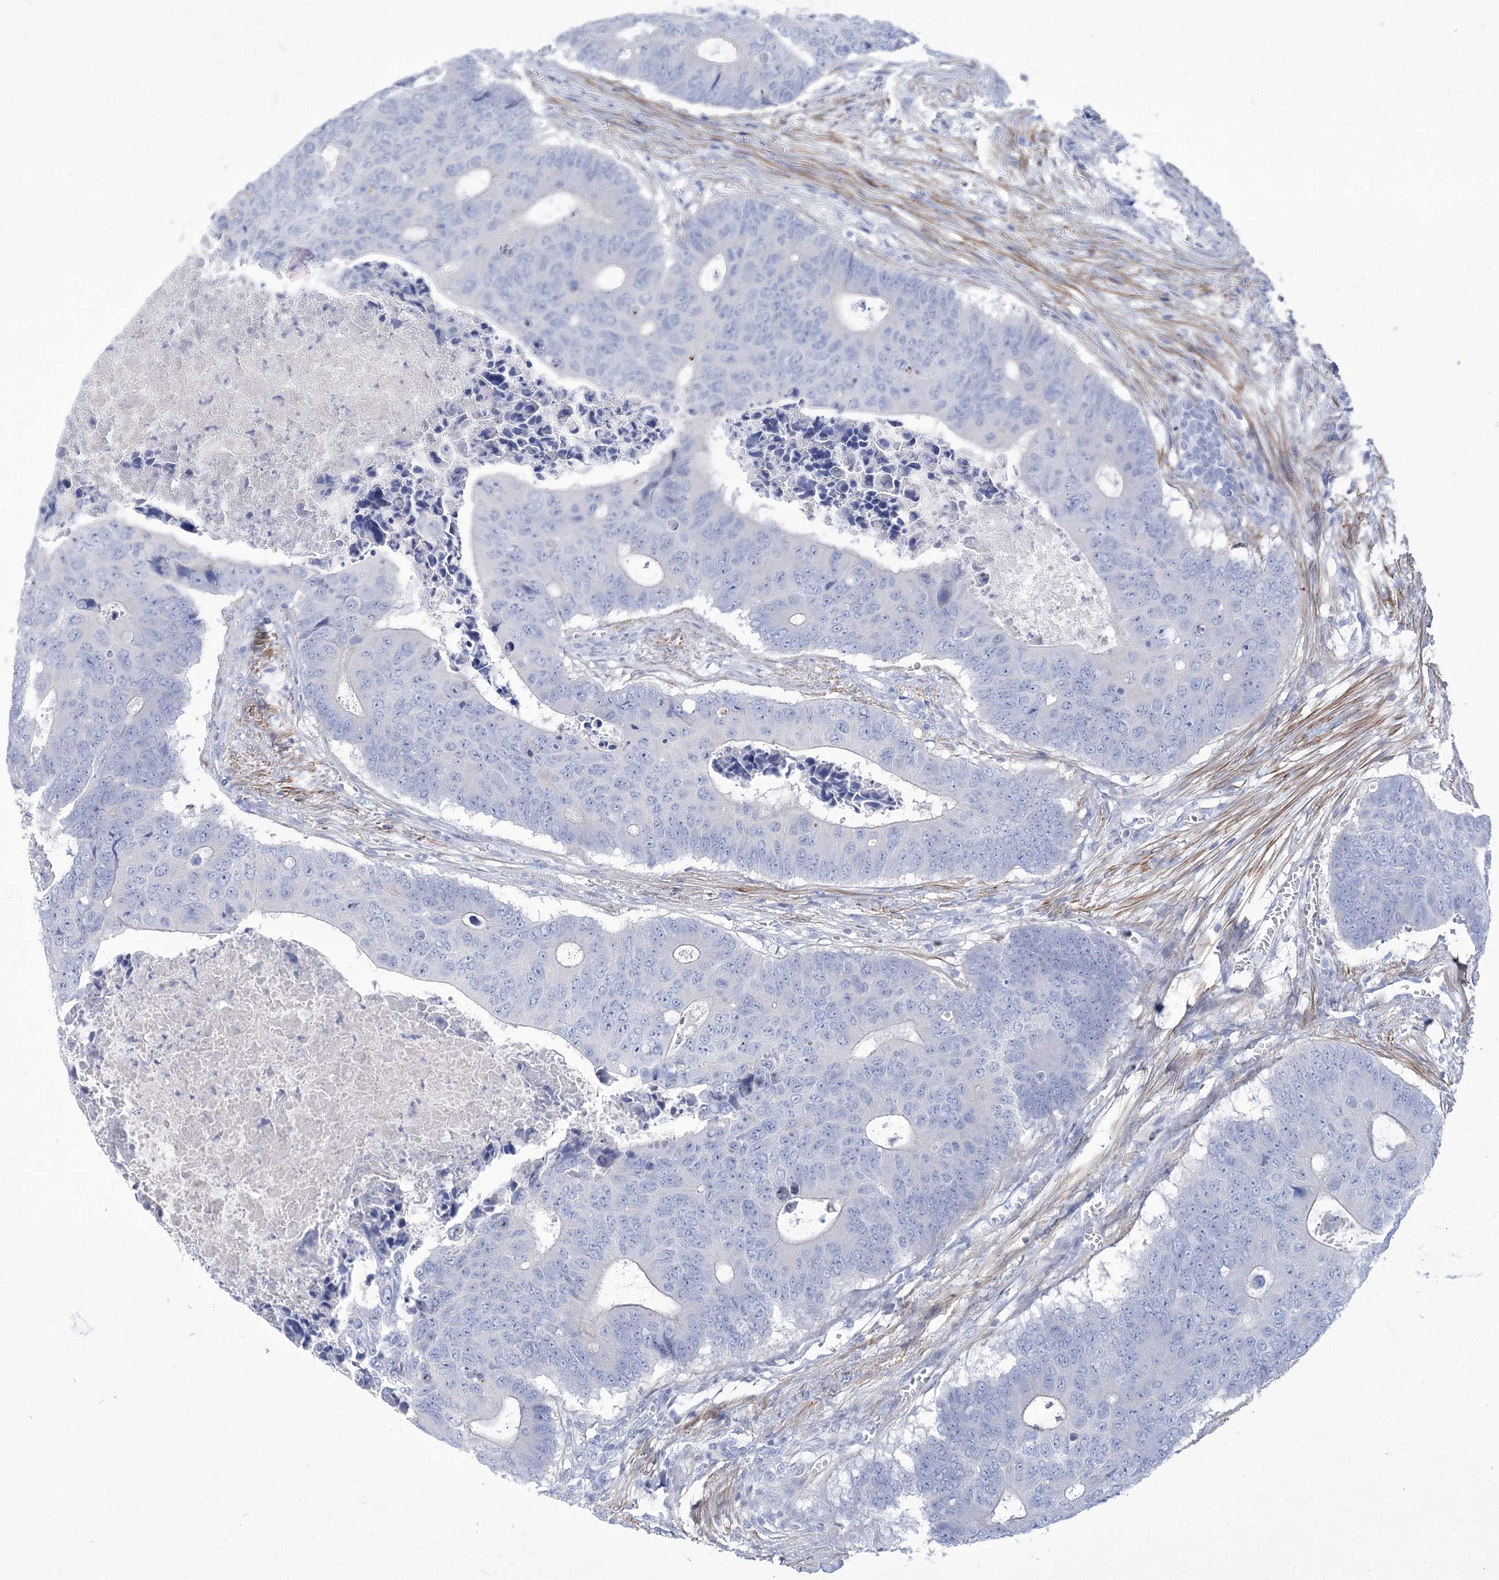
{"staining": {"intensity": "negative", "quantity": "none", "location": "none"}, "tissue": "colorectal cancer", "cell_type": "Tumor cells", "image_type": "cancer", "snomed": [{"axis": "morphology", "description": "Adenocarcinoma, NOS"}, {"axis": "topography", "description": "Colon"}], "caption": "Immunohistochemical staining of colorectal cancer displays no significant positivity in tumor cells.", "gene": "WDR74", "patient": {"sex": "male", "age": 87}}